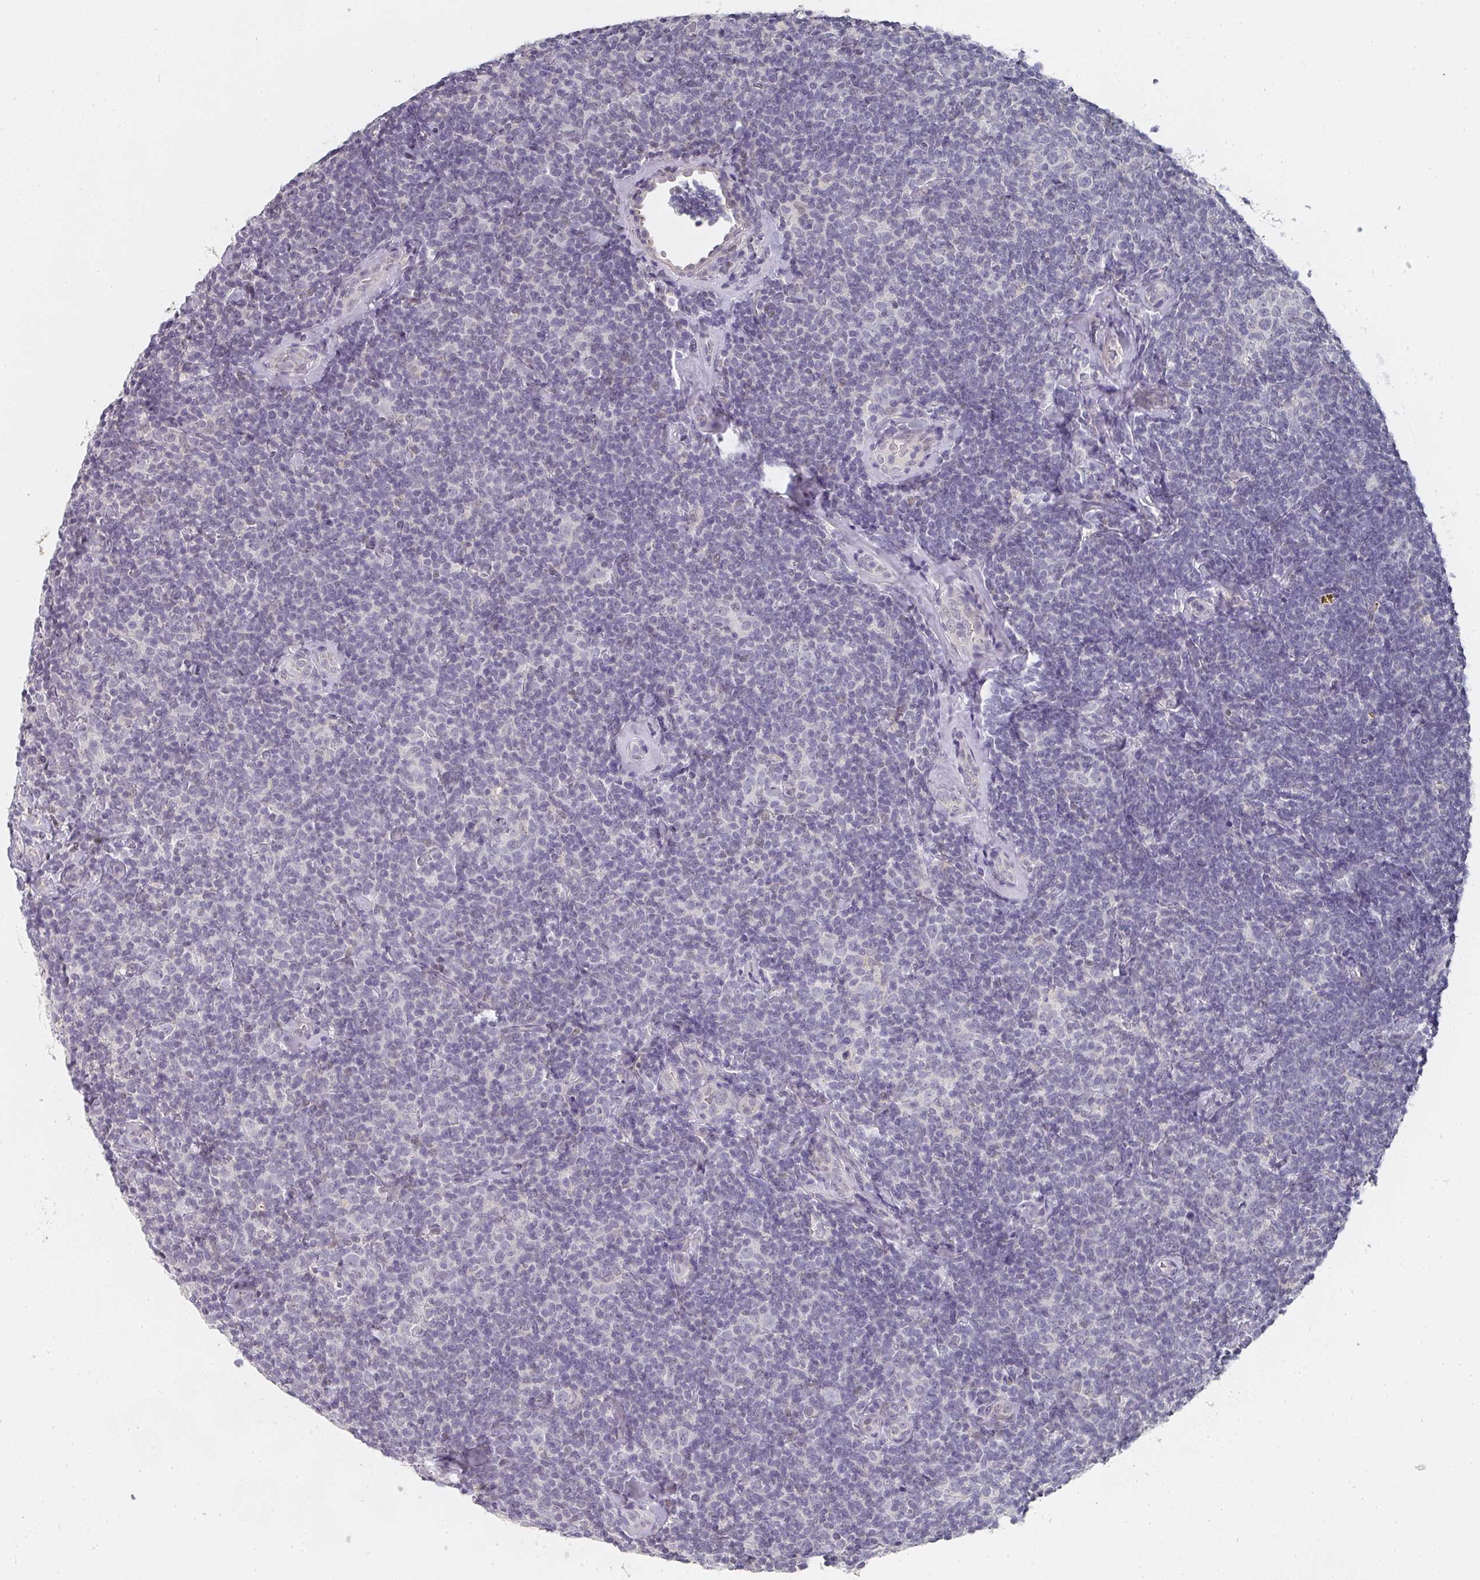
{"staining": {"intensity": "negative", "quantity": "none", "location": "none"}, "tissue": "lymphoma", "cell_type": "Tumor cells", "image_type": "cancer", "snomed": [{"axis": "morphology", "description": "Malignant lymphoma, non-Hodgkin's type, Low grade"}, {"axis": "topography", "description": "Lymph node"}], "caption": "IHC histopathology image of low-grade malignant lymphoma, non-Hodgkin's type stained for a protein (brown), which shows no positivity in tumor cells.", "gene": "SHISA2", "patient": {"sex": "female", "age": 56}}